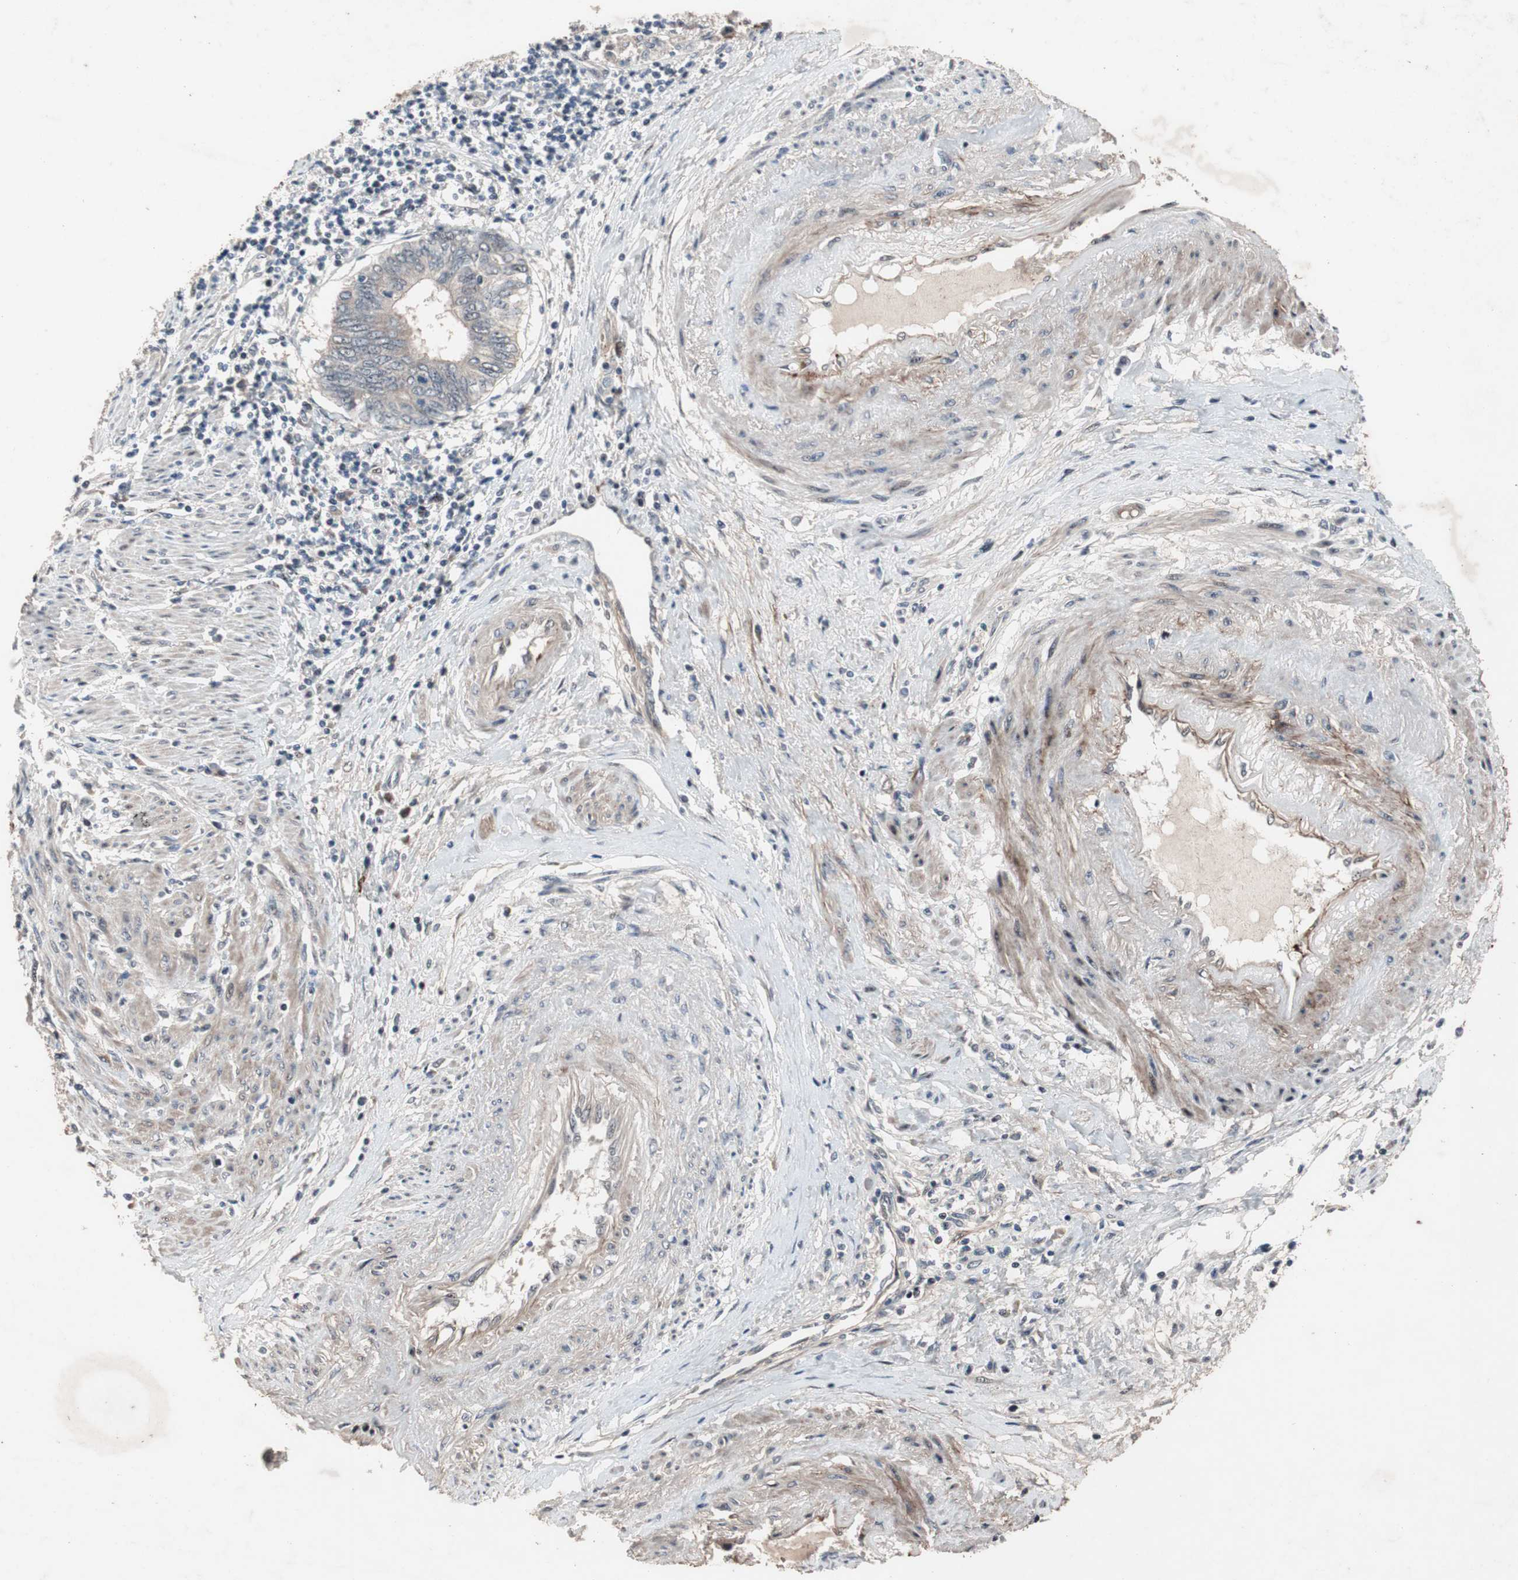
{"staining": {"intensity": "weak", "quantity": "<25%", "location": "nuclear"}, "tissue": "endometrial cancer", "cell_type": "Tumor cells", "image_type": "cancer", "snomed": [{"axis": "morphology", "description": "Adenocarcinoma, NOS"}, {"axis": "topography", "description": "Uterus"}, {"axis": "topography", "description": "Endometrium"}], "caption": "Tumor cells show no significant positivity in adenocarcinoma (endometrial). The staining is performed using DAB brown chromogen with nuclei counter-stained in using hematoxylin.", "gene": "SOX7", "patient": {"sex": "female", "age": 70}}